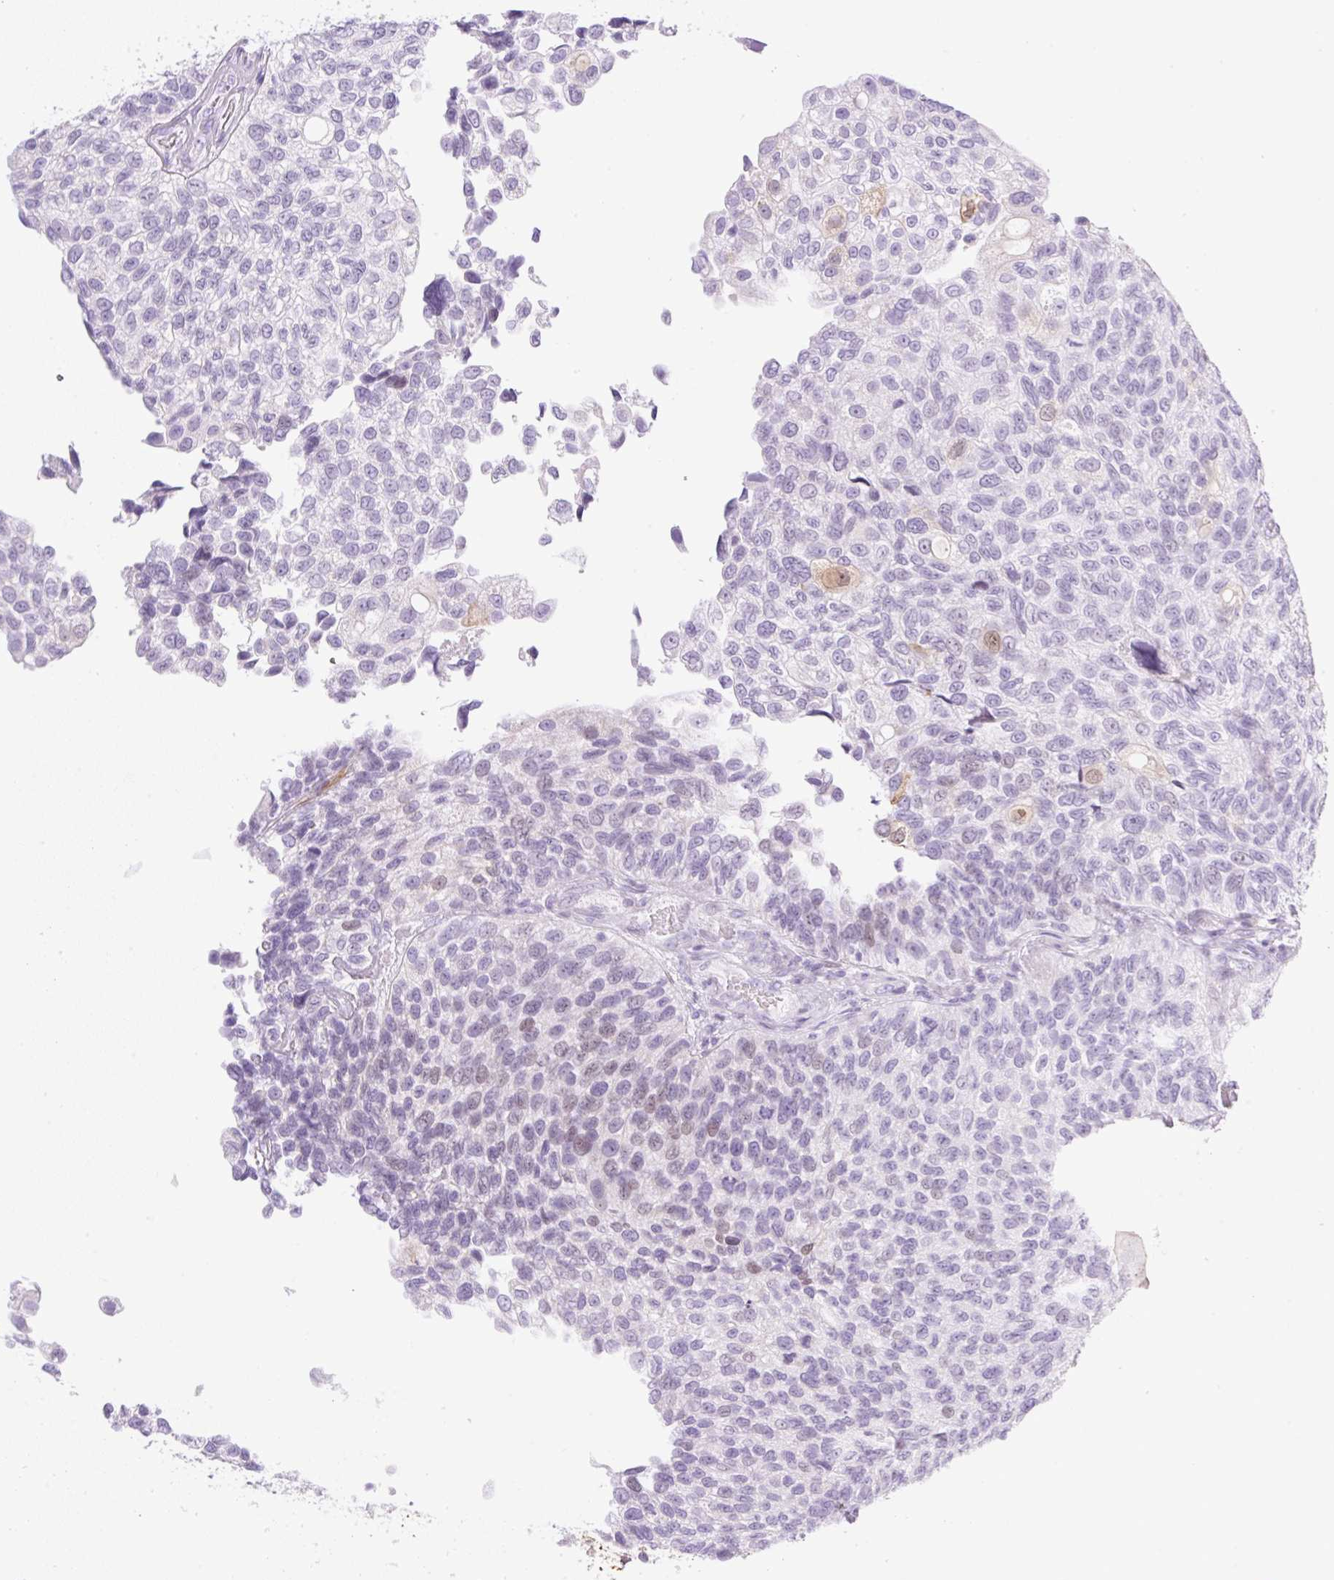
{"staining": {"intensity": "weak", "quantity": "<25%", "location": "cytoplasmic/membranous,nuclear"}, "tissue": "urothelial cancer", "cell_type": "Tumor cells", "image_type": "cancer", "snomed": [{"axis": "morphology", "description": "Urothelial carcinoma, NOS"}, {"axis": "topography", "description": "Urinary bladder"}], "caption": "An immunohistochemistry (IHC) image of urothelial cancer is shown. There is no staining in tumor cells of urothelial cancer.", "gene": "SPRR4", "patient": {"sex": "male", "age": 87}}